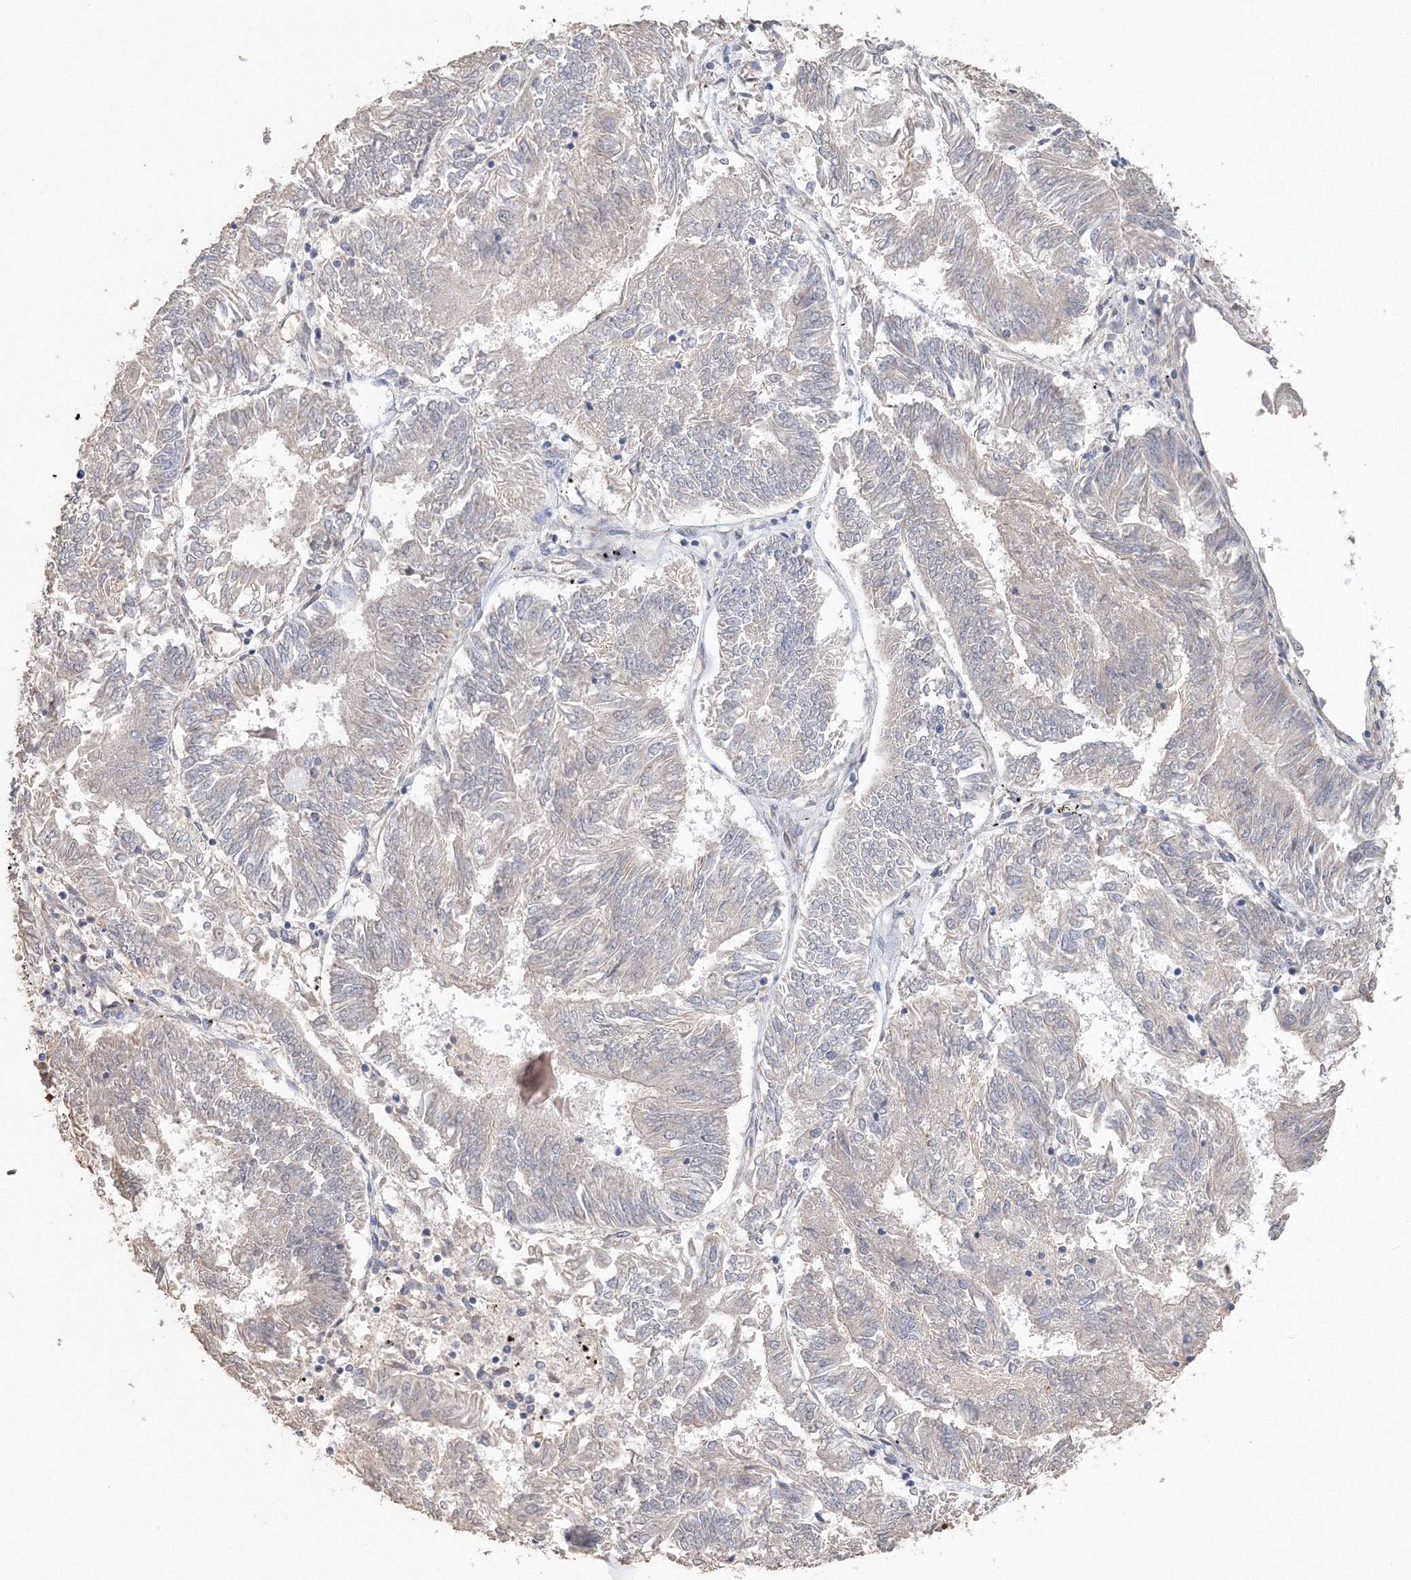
{"staining": {"intensity": "negative", "quantity": "none", "location": "none"}, "tissue": "endometrial cancer", "cell_type": "Tumor cells", "image_type": "cancer", "snomed": [{"axis": "morphology", "description": "Adenocarcinoma, NOS"}, {"axis": "topography", "description": "Endometrium"}], "caption": "There is no significant positivity in tumor cells of endometrial cancer.", "gene": "NALF2", "patient": {"sex": "female", "age": 58}}